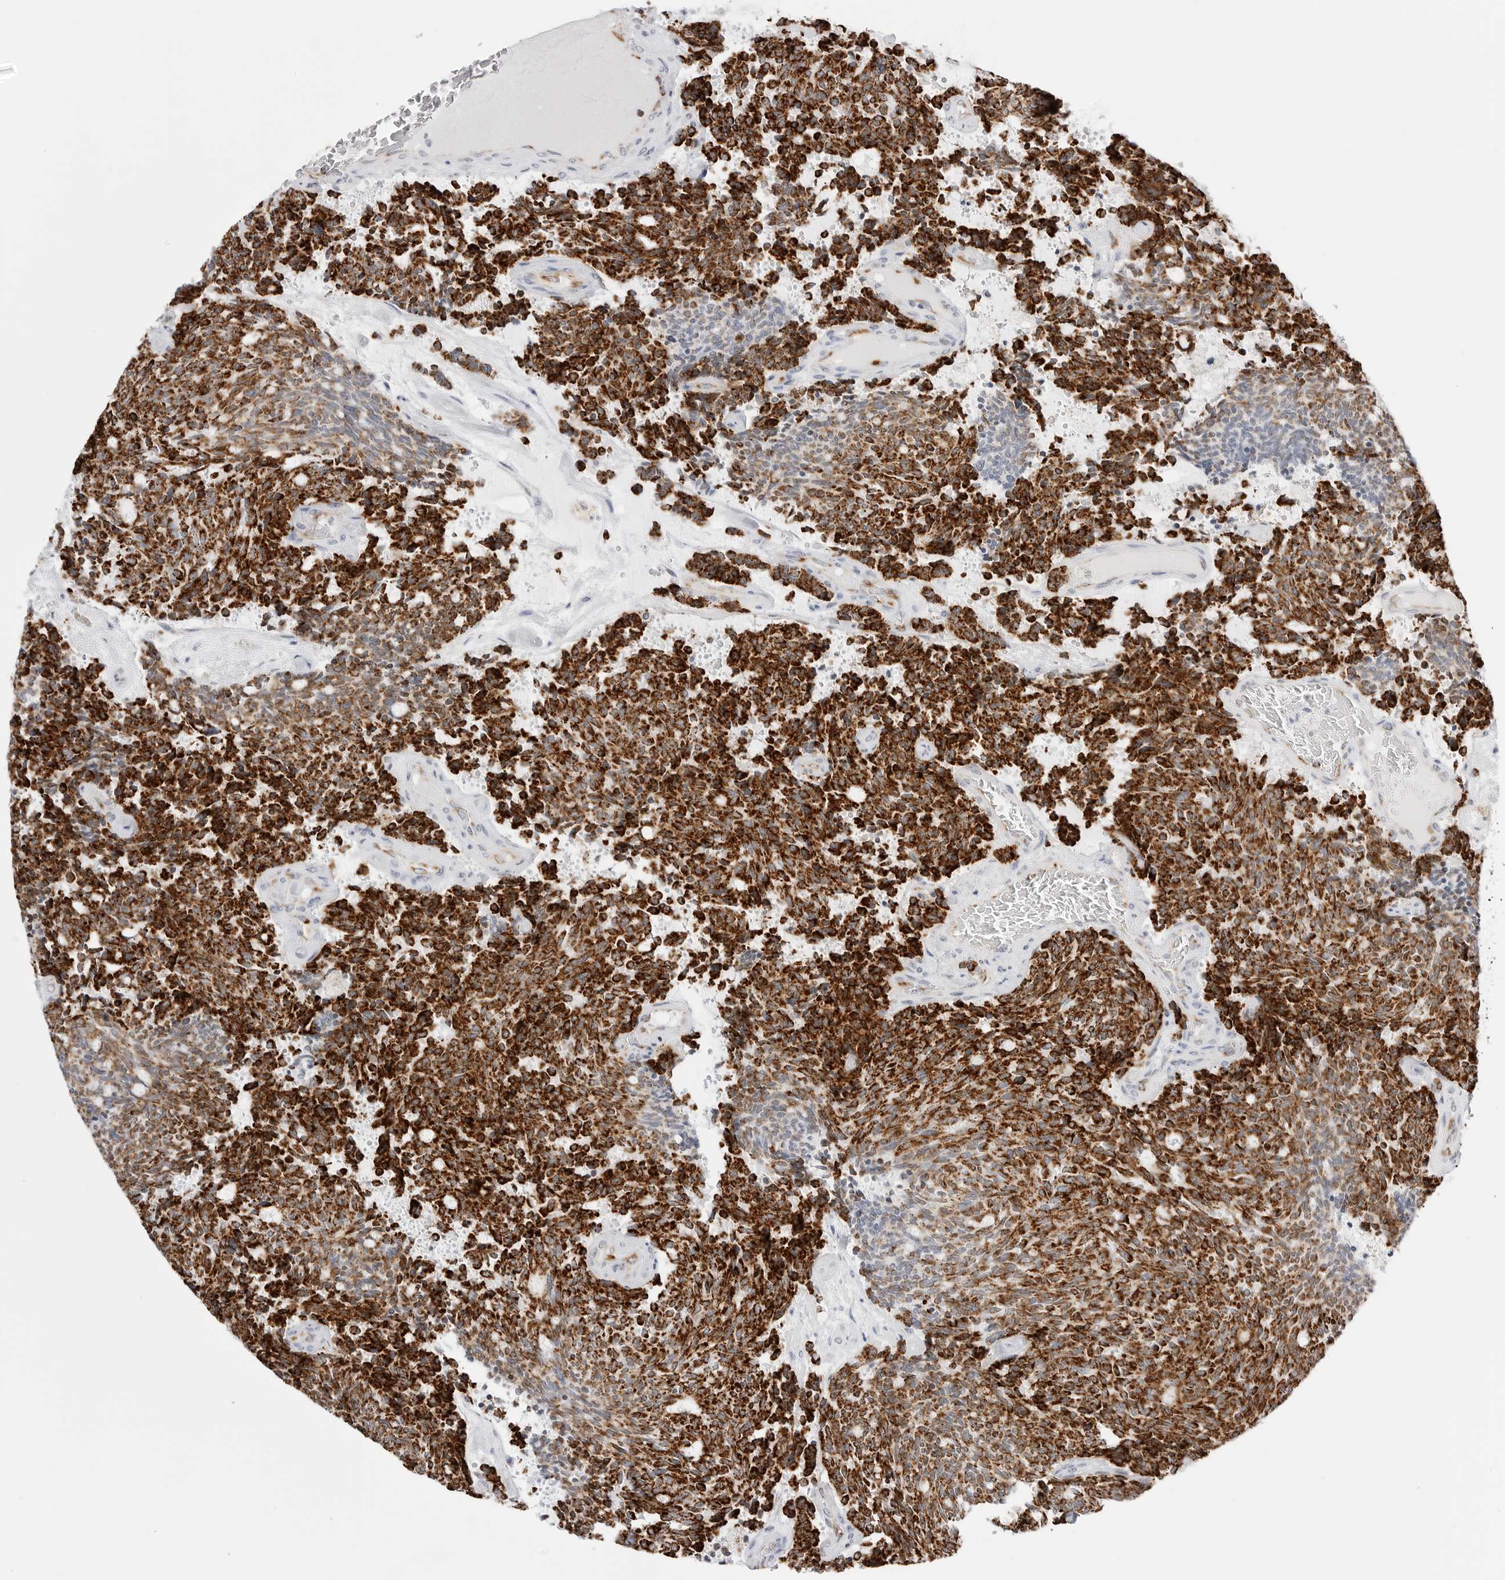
{"staining": {"intensity": "strong", "quantity": ">75%", "location": "cytoplasmic/membranous"}, "tissue": "carcinoid", "cell_type": "Tumor cells", "image_type": "cancer", "snomed": [{"axis": "morphology", "description": "Carcinoid, malignant, NOS"}, {"axis": "topography", "description": "Pancreas"}], "caption": "DAB immunohistochemical staining of carcinoid (malignant) displays strong cytoplasmic/membranous protein staining in about >75% of tumor cells.", "gene": "ATP5IF1", "patient": {"sex": "female", "age": 54}}